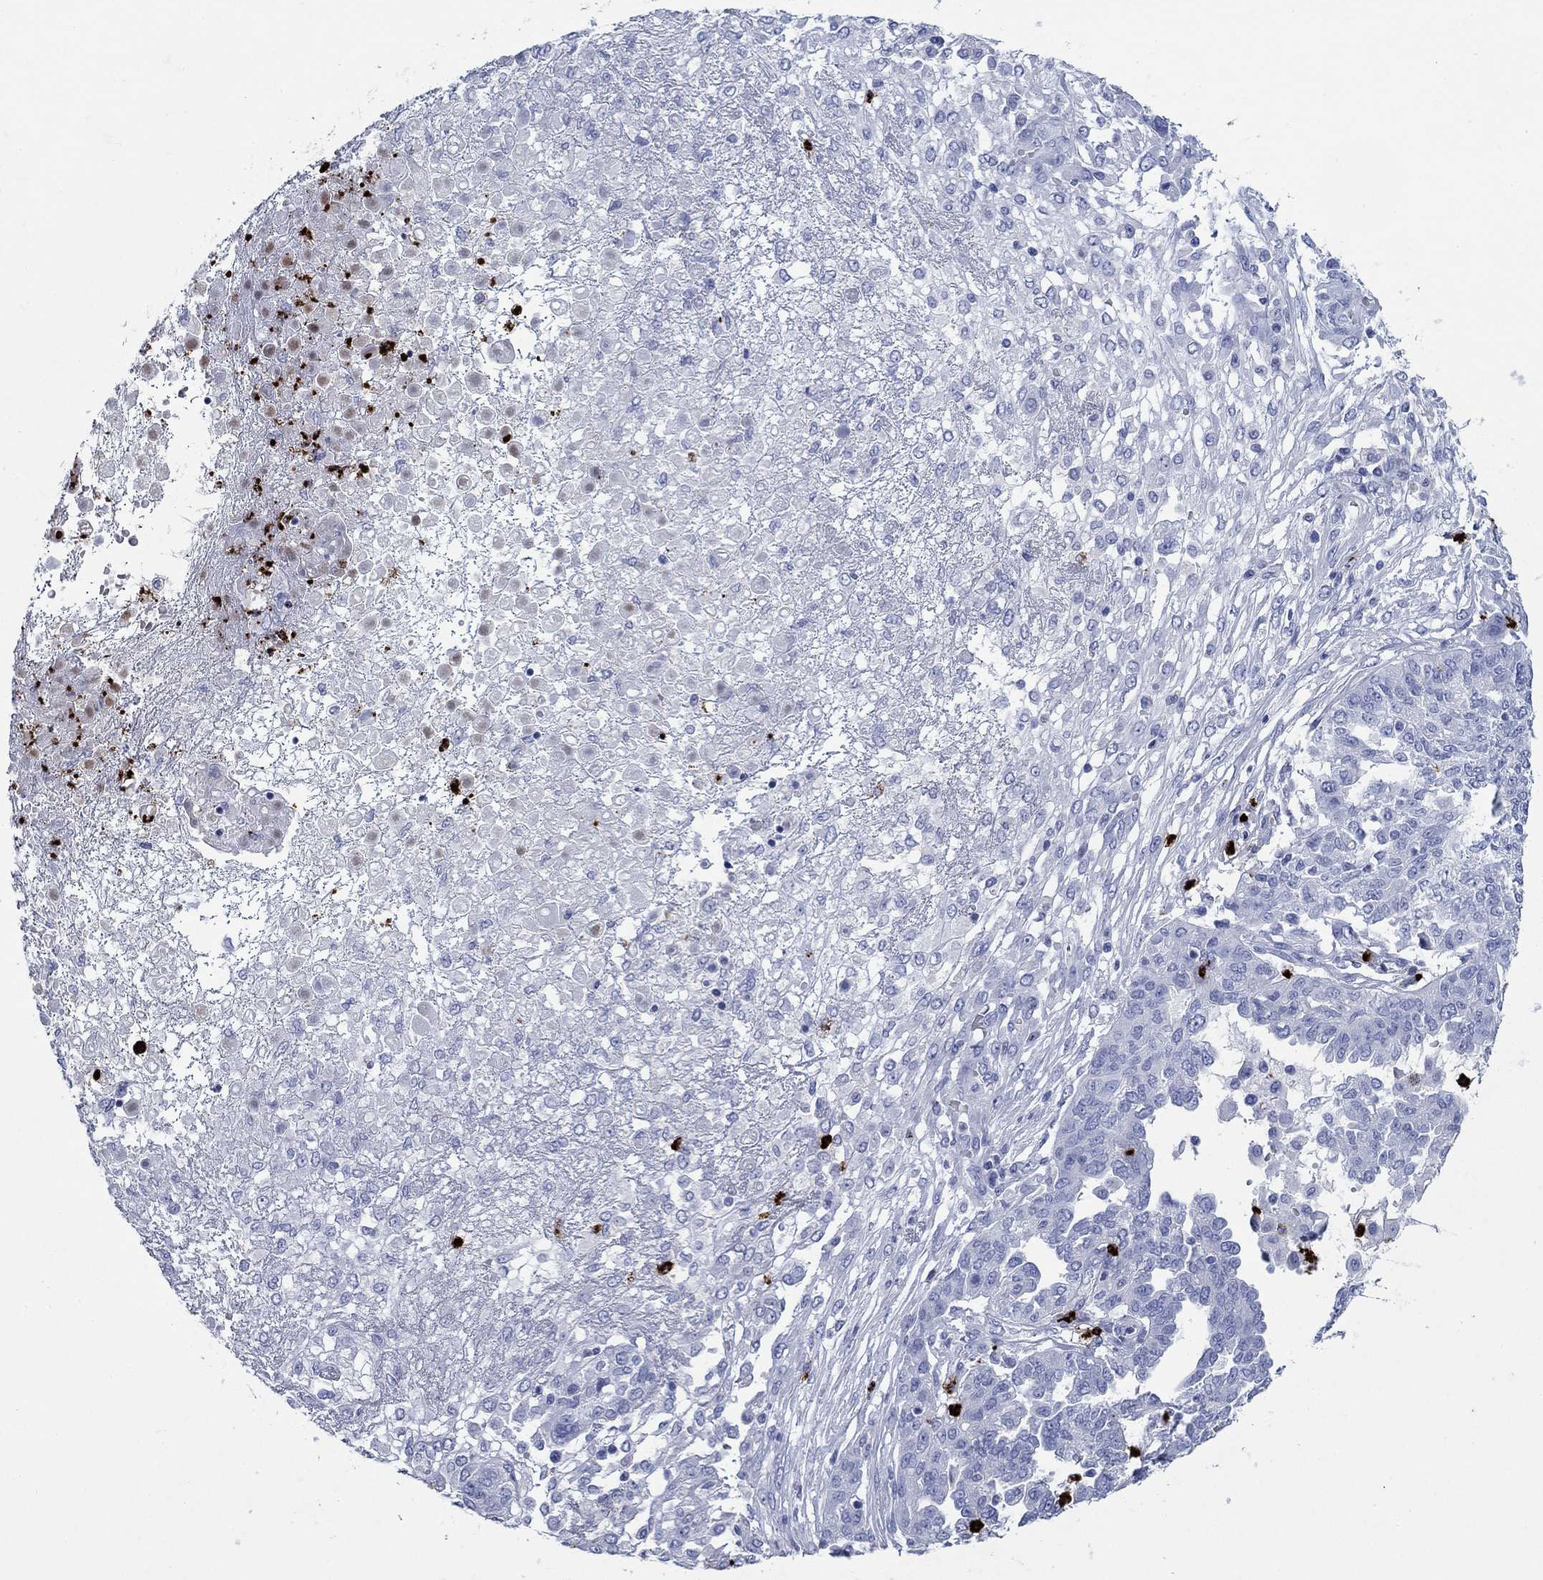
{"staining": {"intensity": "negative", "quantity": "none", "location": "none"}, "tissue": "ovarian cancer", "cell_type": "Tumor cells", "image_type": "cancer", "snomed": [{"axis": "morphology", "description": "Cystadenocarcinoma, serous, NOS"}, {"axis": "topography", "description": "Ovary"}], "caption": "IHC of human ovarian cancer (serous cystadenocarcinoma) displays no positivity in tumor cells.", "gene": "AZU1", "patient": {"sex": "female", "age": 67}}